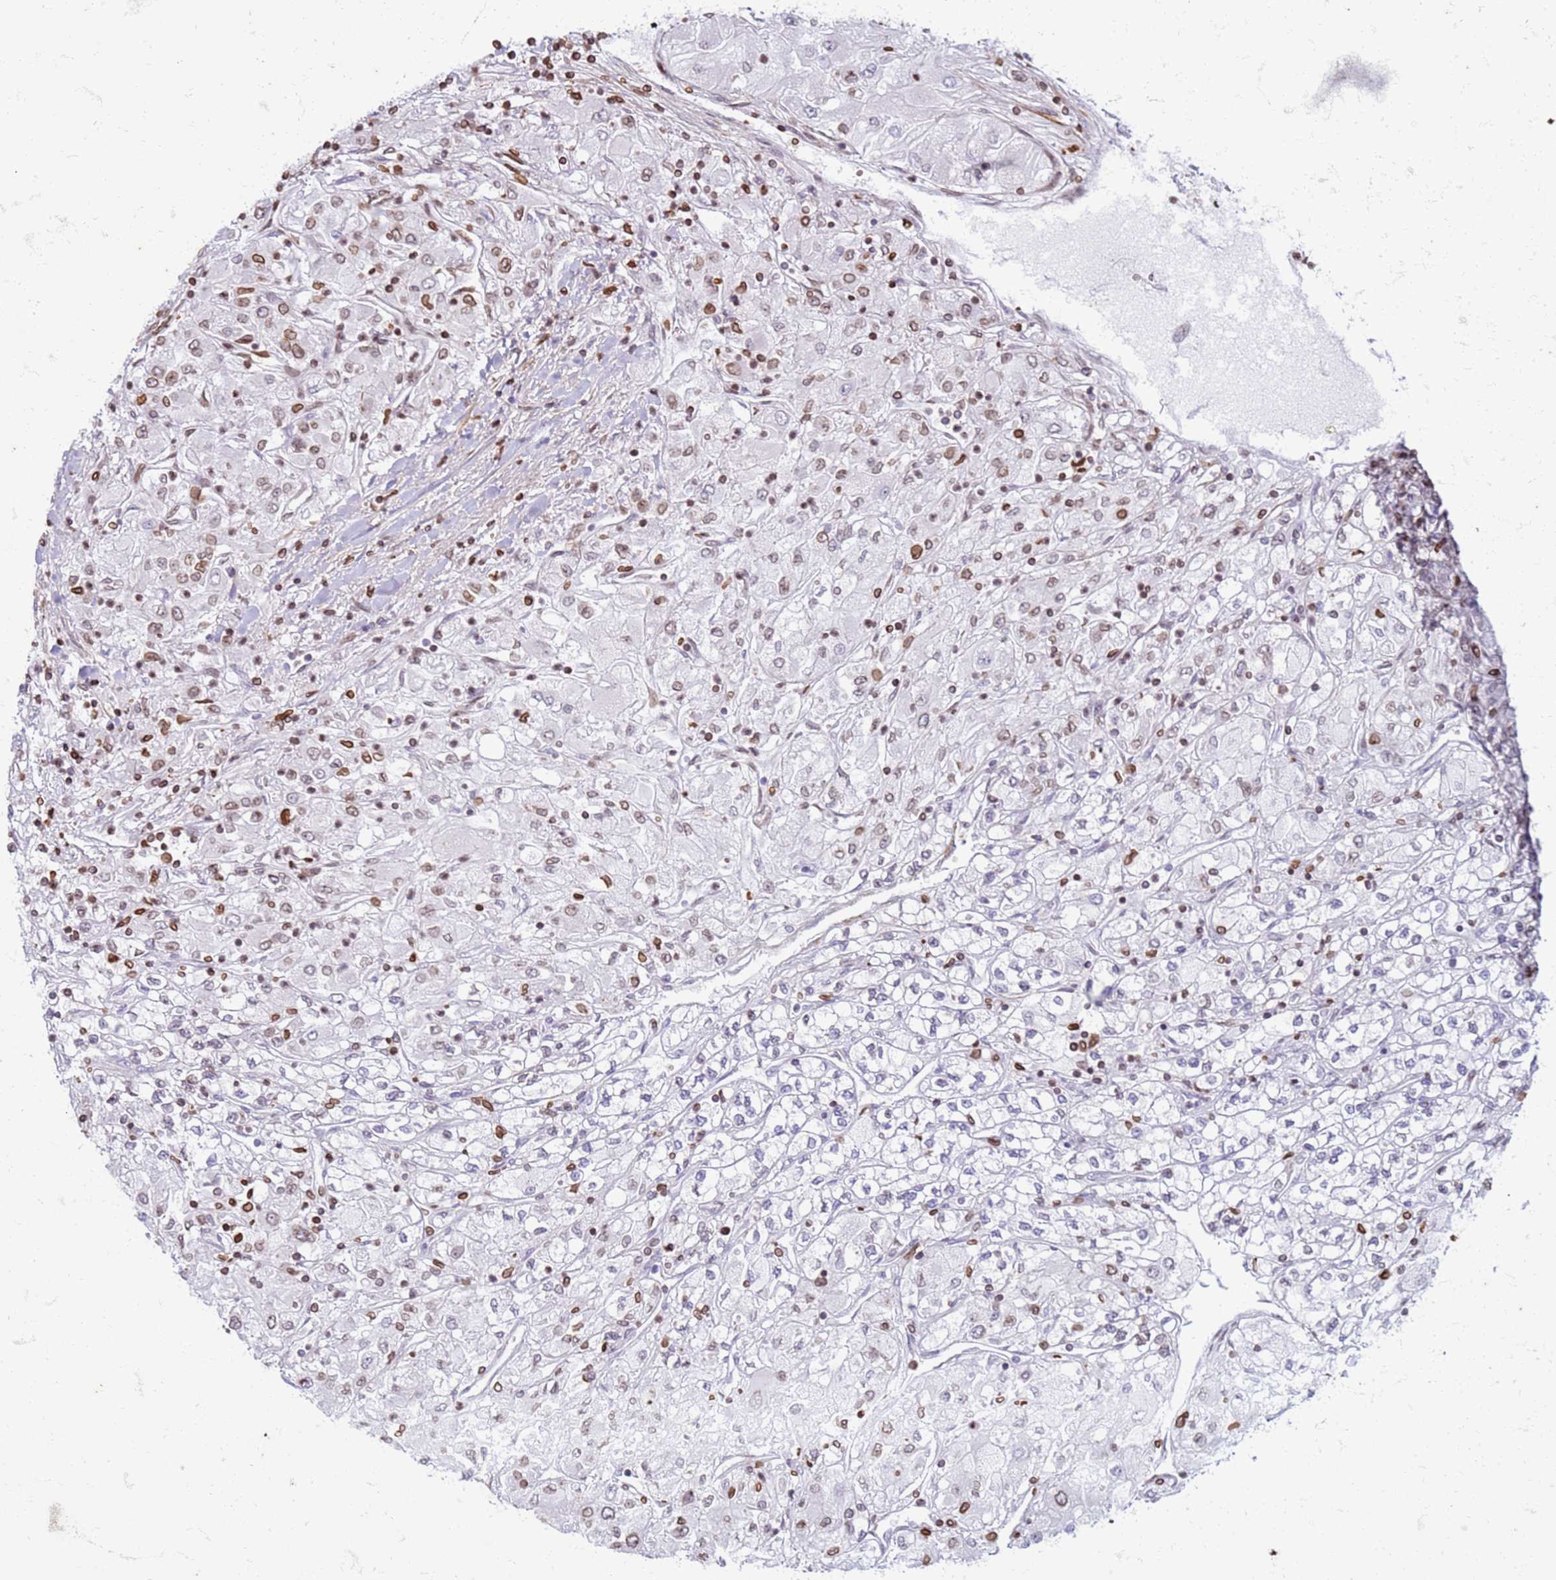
{"staining": {"intensity": "moderate", "quantity": "<25%", "location": "cytoplasmic/membranous,nuclear"}, "tissue": "renal cancer", "cell_type": "Tumor cells", "image_type": "cancer", "snomed": [{"axis": "morphology", "description": "Adenocarcinoma, NOS"}, {"axis": "topography", "description": "Kidney"}], "caption": "Human renal cancer stained for a protein (brown) reveals moderate cytoplasmic/membranous and nuclear positive positivity in approximately <25% of tumor cells.", "gene": "METTL25B", "patient": {"sex": "male", "age": 80}}